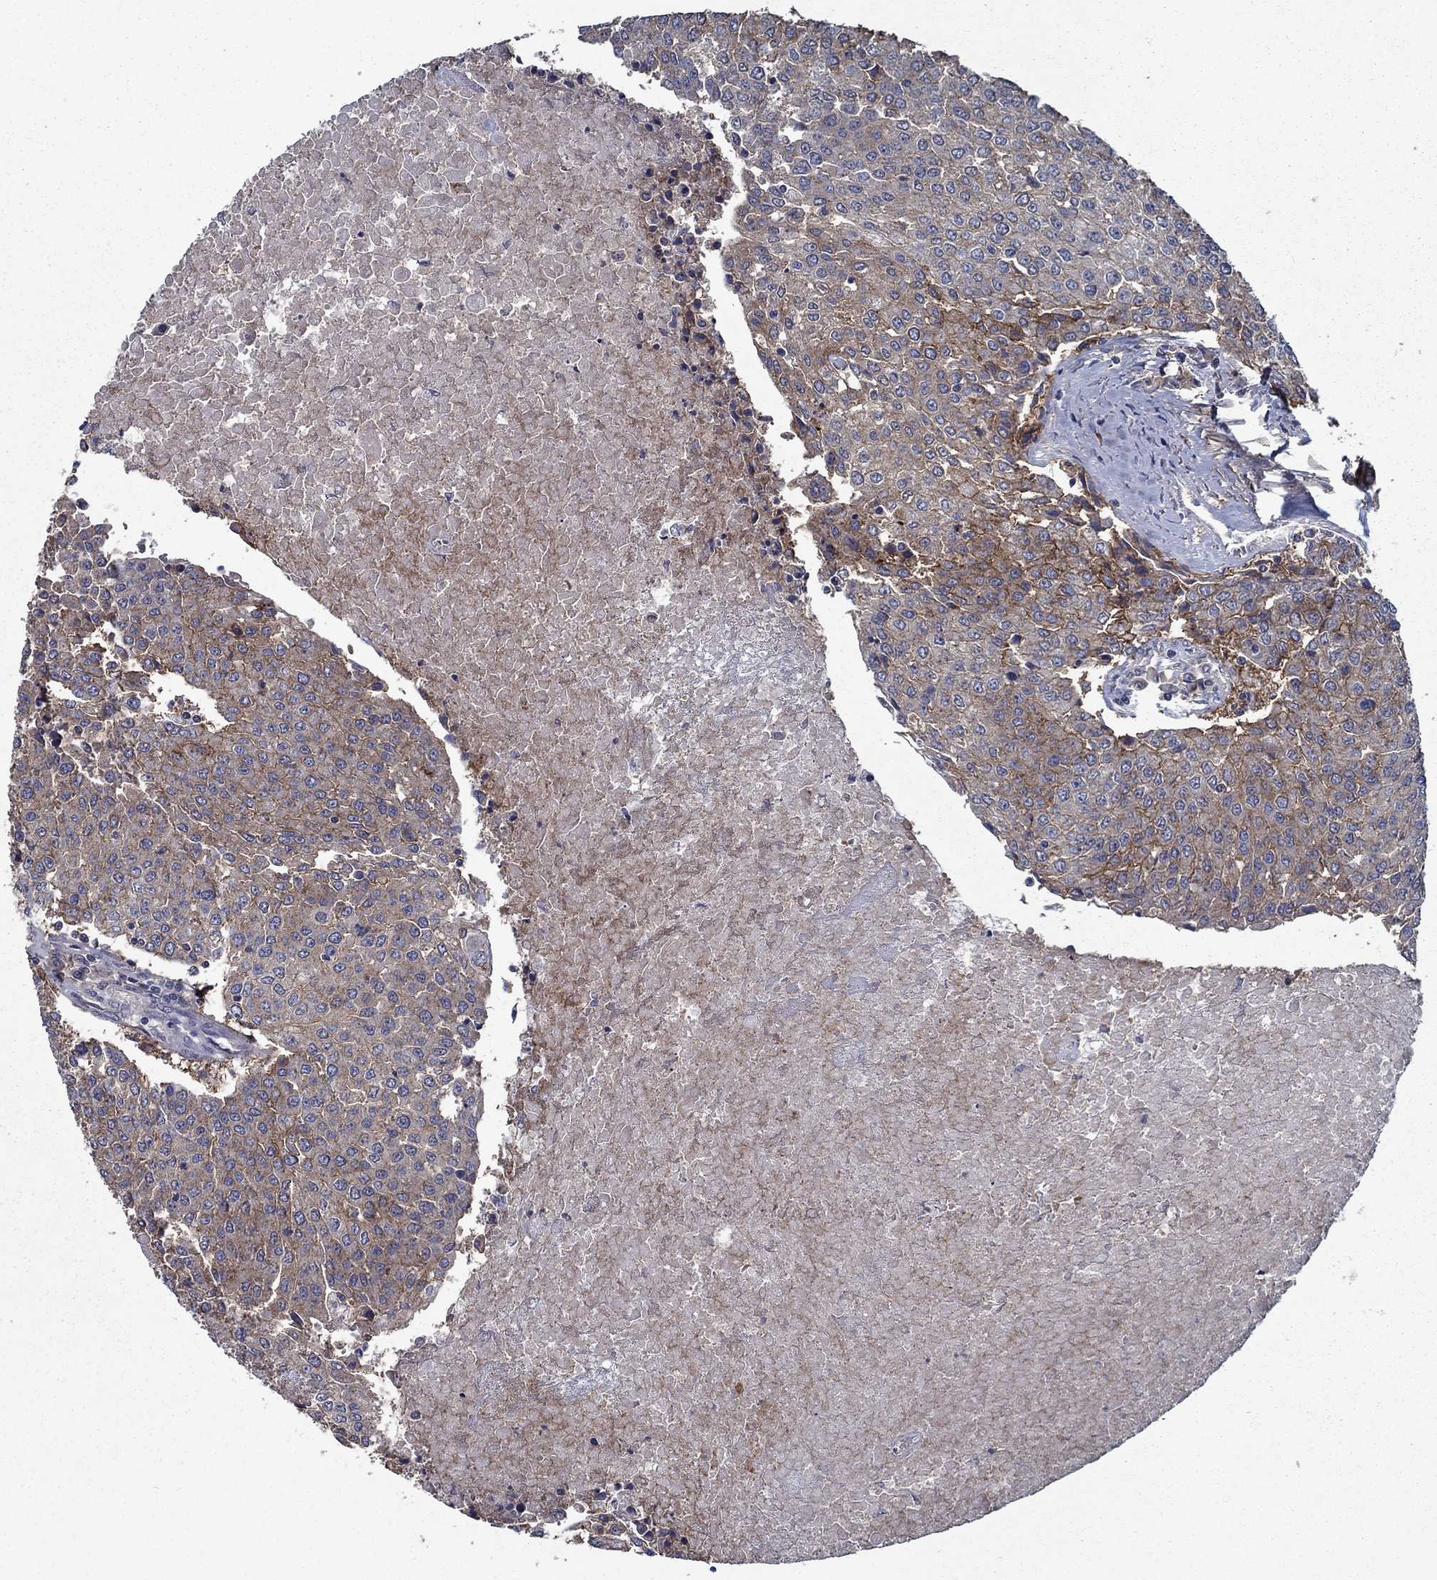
{"staining": {"intensity": "moderate", "quantity": "<25%", "location": "cytoplasmic/membranous"}, "tissue": "urothelial cancer", "cell_type": "Tumor cells", "image_type": "cancer", "snomed": [{"axis": "morphology", "description": "Urothelial carcinoma, High grade"}, {"axis": "topography", "description": "Urinary bladder"}], "caption": "Urothelial cancer was stained to show a protein in brown. There is low levels of moderate cytoplasmic/membranous expression in about <25% of tumor cells.", "gene": "SLC44A1", "patient": {"sex": "female", "age": 85}}